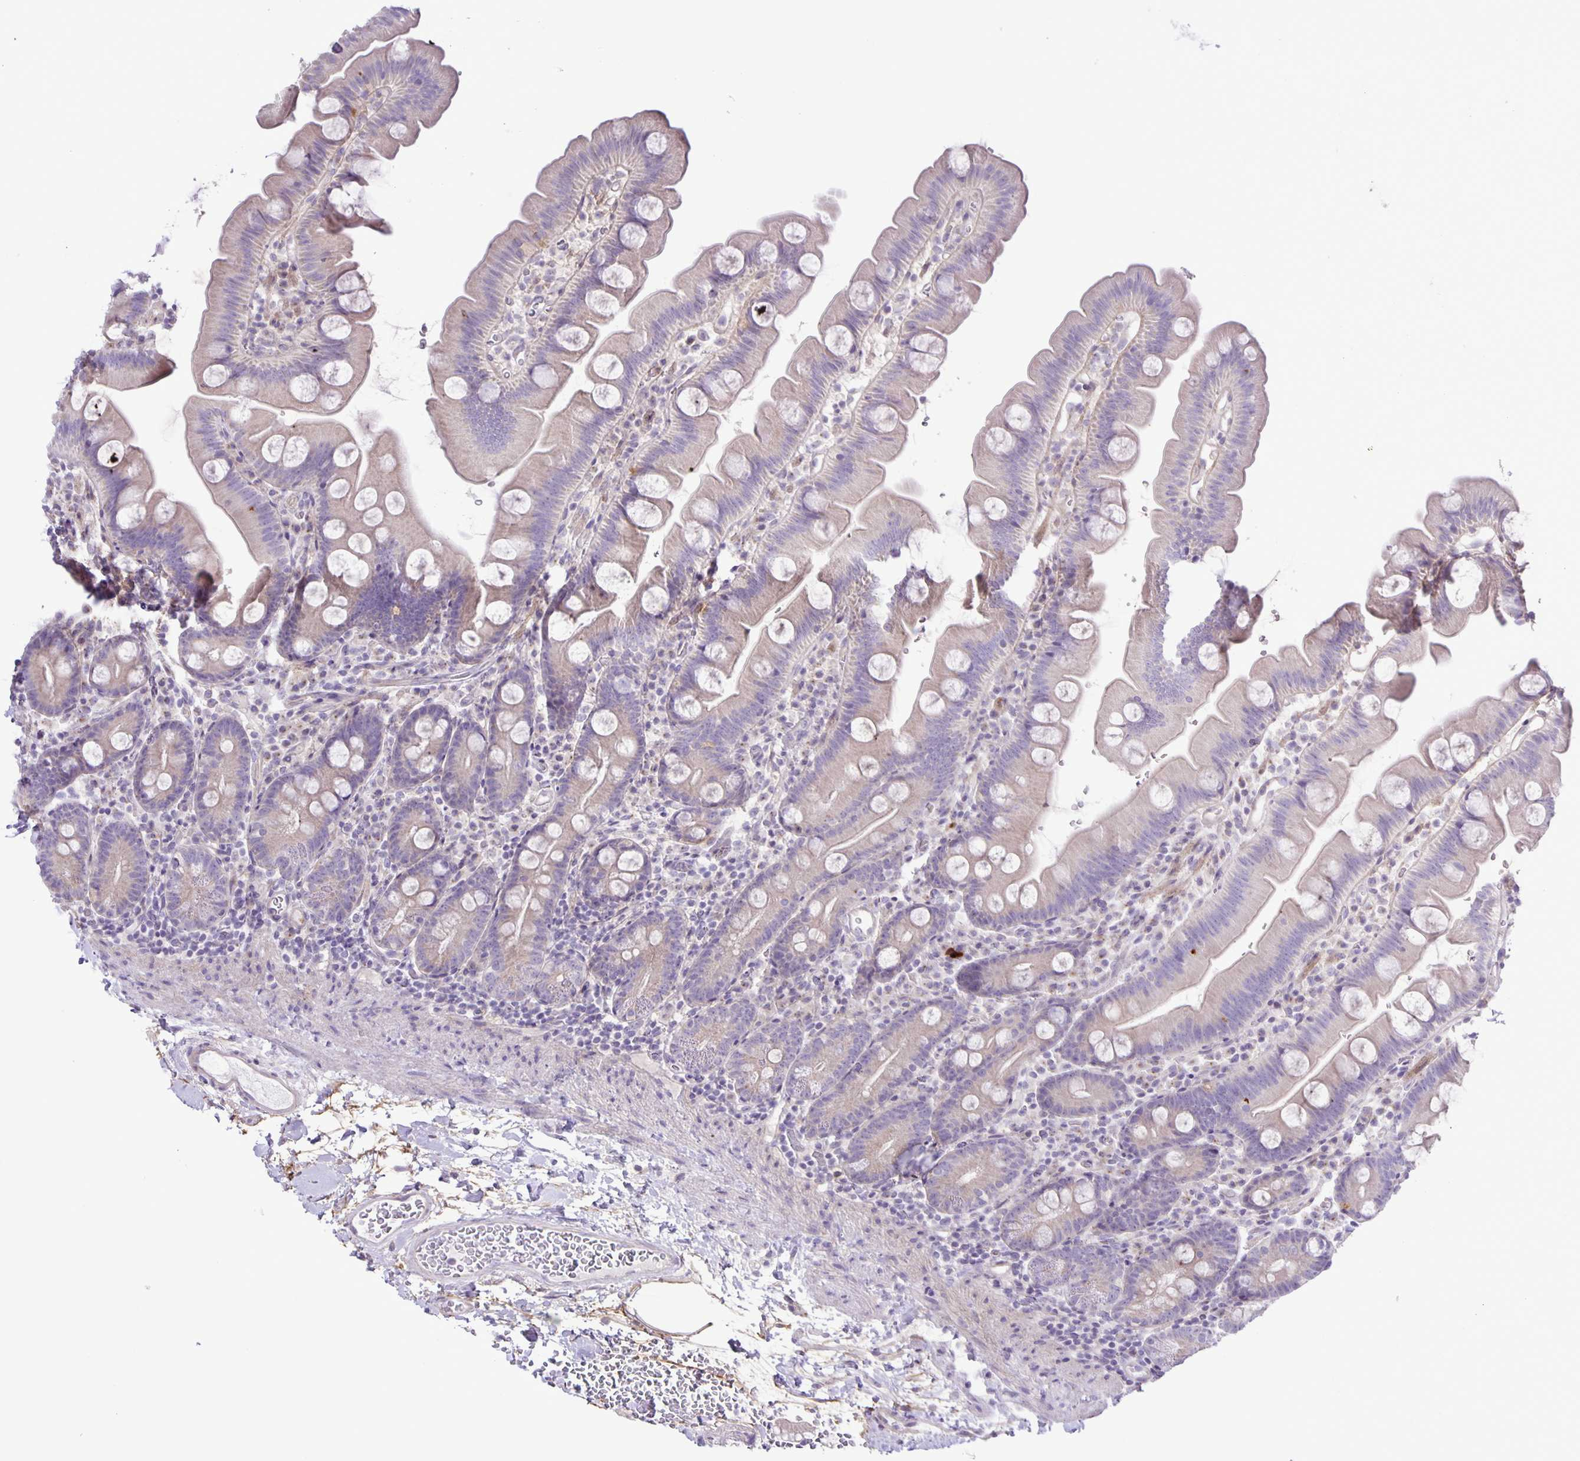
{"staining": {"intensity": "weak", "quantity": "<25%", "location": "cytoplasmic/membranous"}, "tissue": "small intestine", "cell_type": "Glandular cells", "image_type": "normal", "snomed": [{"axis": "morphology", "description": "Normal tissue, NOS"}, {"axis": "topography", "description": "Small intestine"}], "caption": "High power microscopy histopathology image of an immunohistochemistry photomicrograph of benign small intestine, revealing no significant expression in glandular cells. (DAB (3,3'-diaminobenzidine) immunohistochemistry visualized using brightfield microscopy, high magnification).", "gene": "ADCK1", "patient": {"sex": "female", "age": 68}}